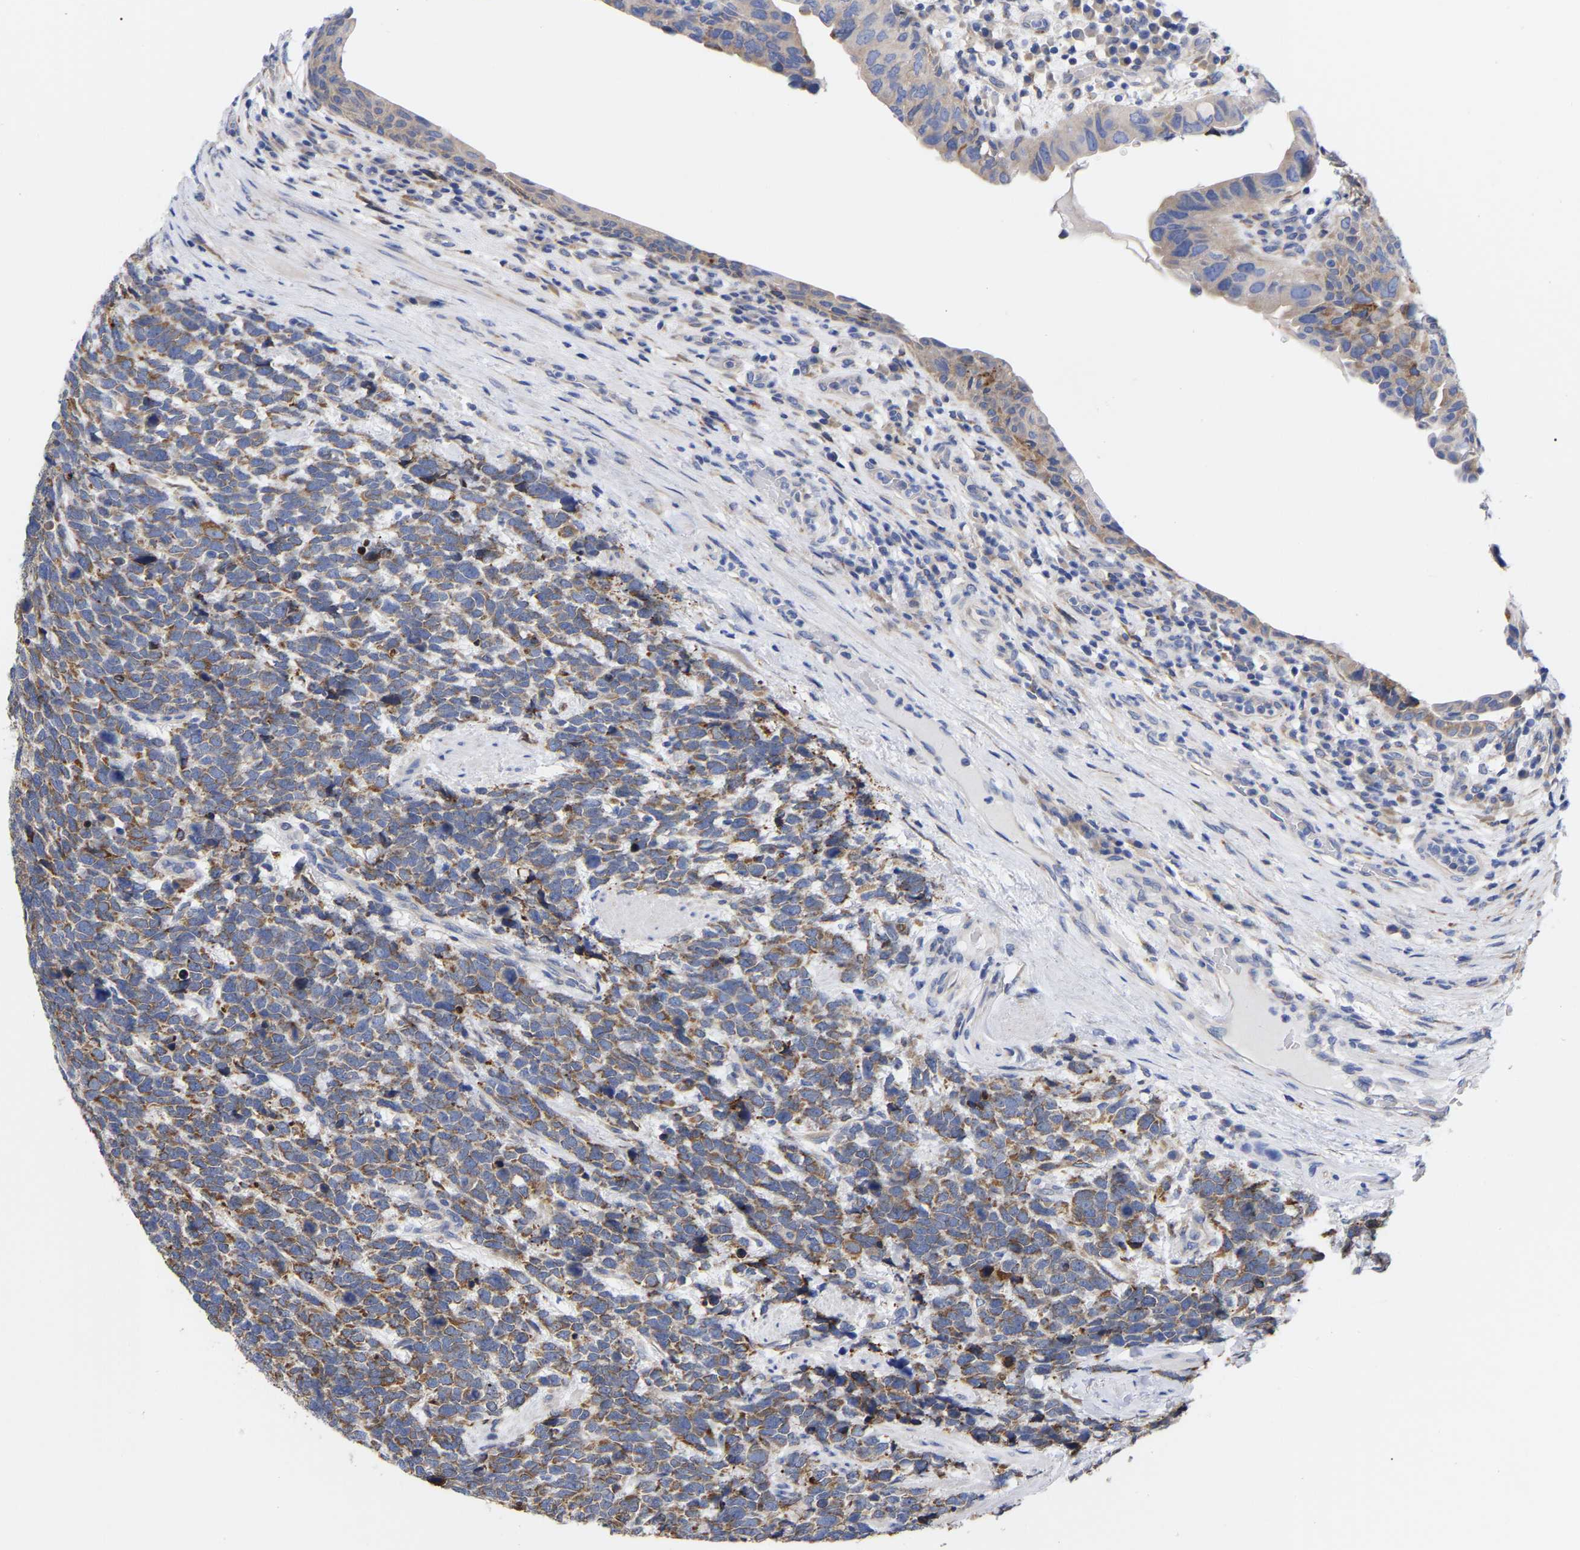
{"staining": {"intensity": "moderate", "quantity": ">75%", "location": "cytoplasmic/membranous"}, "tissue": "urothelial cancer", "cell_type": "Tumor cells", "image_type": "cancer", "snomed": [{"axis": "morphology", "description": "Urothelial carcinoma, High grade"}, {"axis": "topography", "description": "Urinary bladder"}], "caption": "Immunohistochemistry (IHC) of urothelial carcinoma (high-grade) exhibits medium levels of moderate cytoplasmic/membranous staining in approximately >75% of tumor cells. (DAB (3,3'-diaminobenzidine) IHC, brown staining for protein, blue staining for nuclei).", "gene": "CFAP298", "patient": {"sex": "female", "age": 82}}